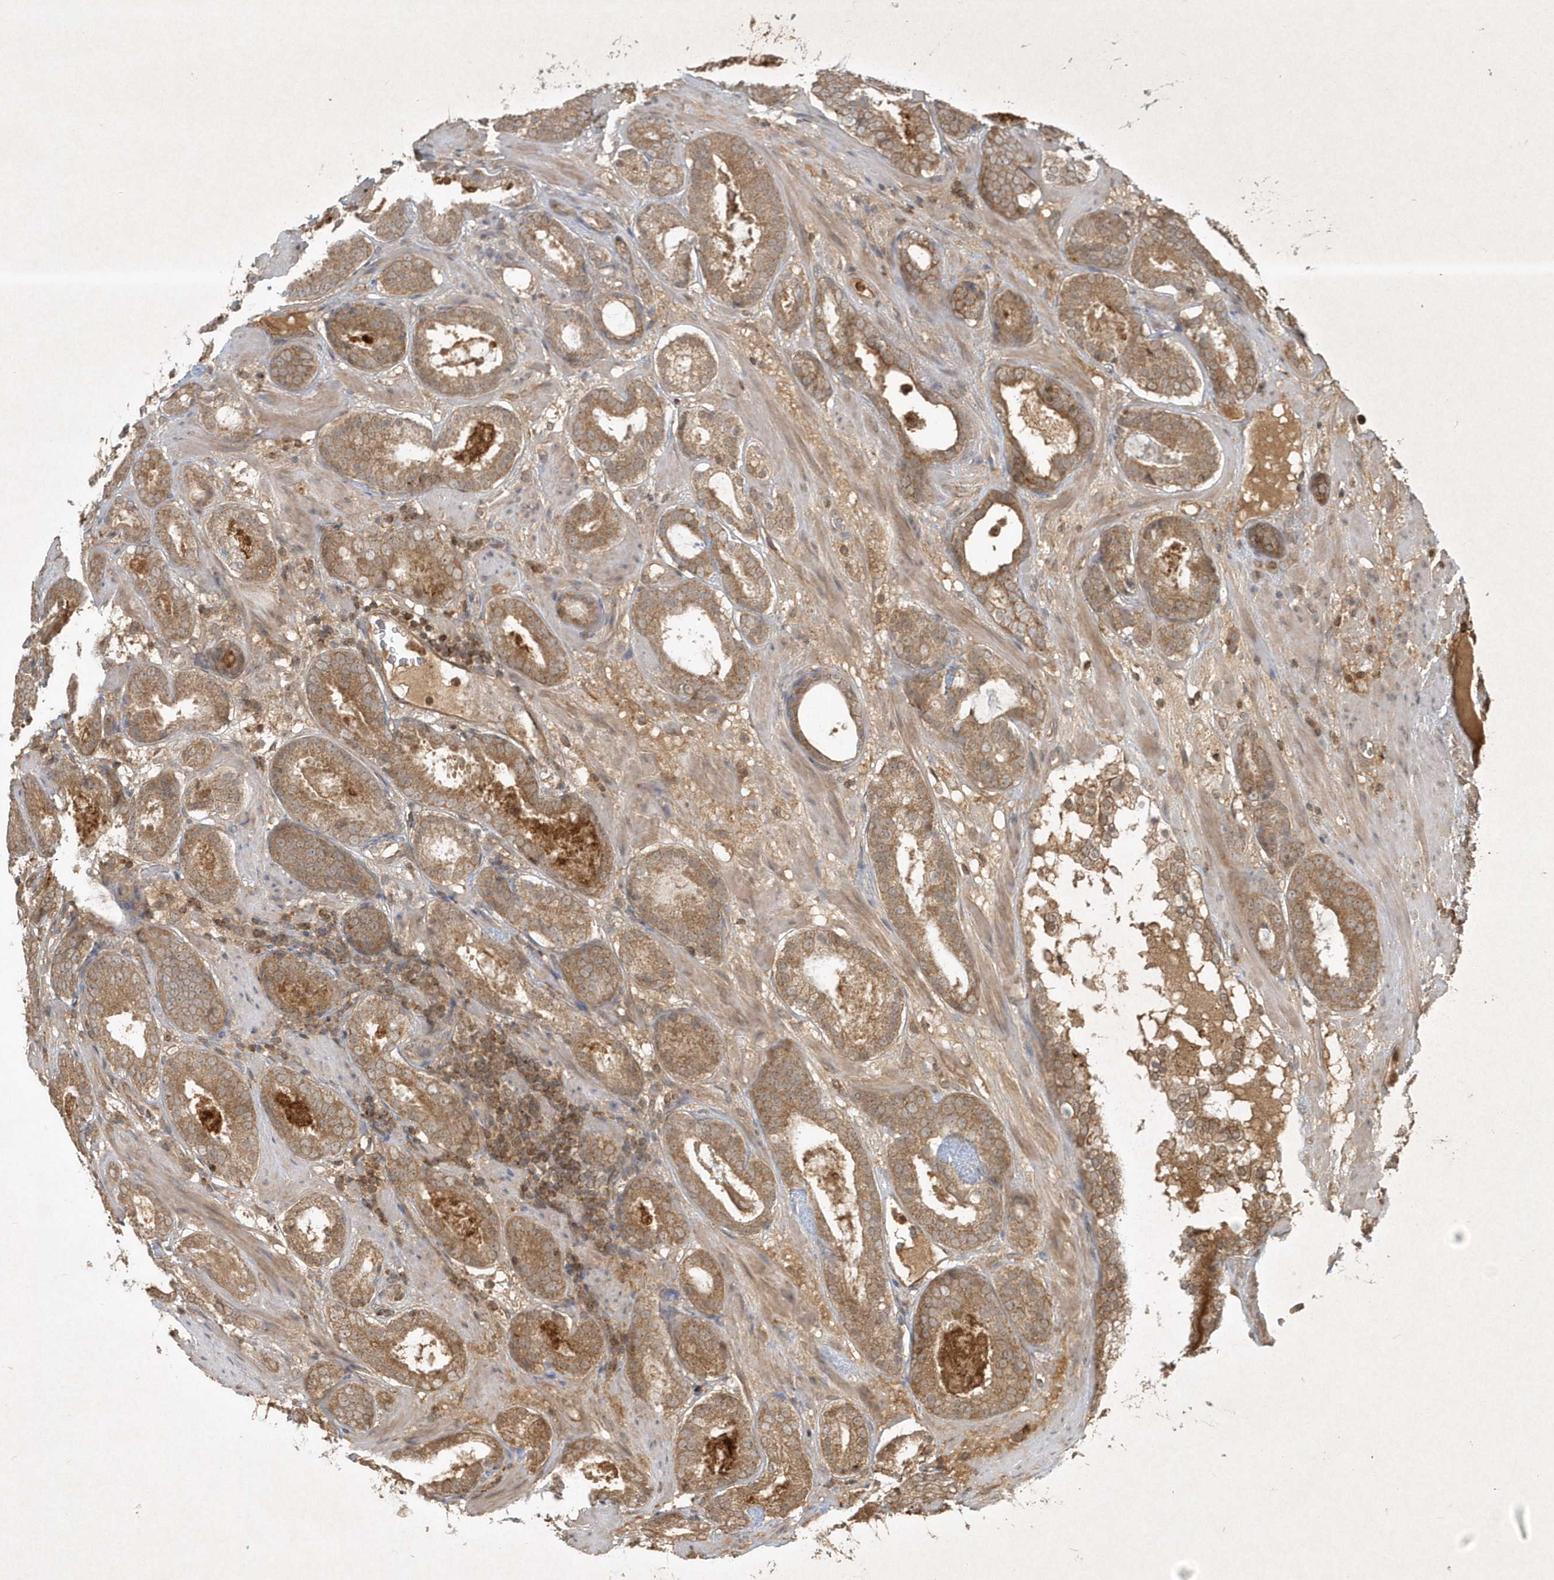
{"staining": {"intensity": "moderate", "quantity": ">75%", "location": "cytoplasmic/membranous"}, "tissue": "prostate cancer", "cell_type": "Tumor cells", "image_type": "cancer", "snomed": [{"axis": "morphology", "description": "Adenocarcinoma, Low grade"}, {"axis": "topography", "description": "Prostate"}], "caption": "IHC (DAB) staining of human prostate cancer demonstrates moderate cytoplasmic/membranous protein positivity in about >75% of tumor cells. (Stains: DAB (3,3'-diaminobenzidine) in brown, nuclei in blue, Microscopy: brightfield microscopy at high magnification).", "gene": "PLTP", "patient": {"sex": "male", "age": 69}}